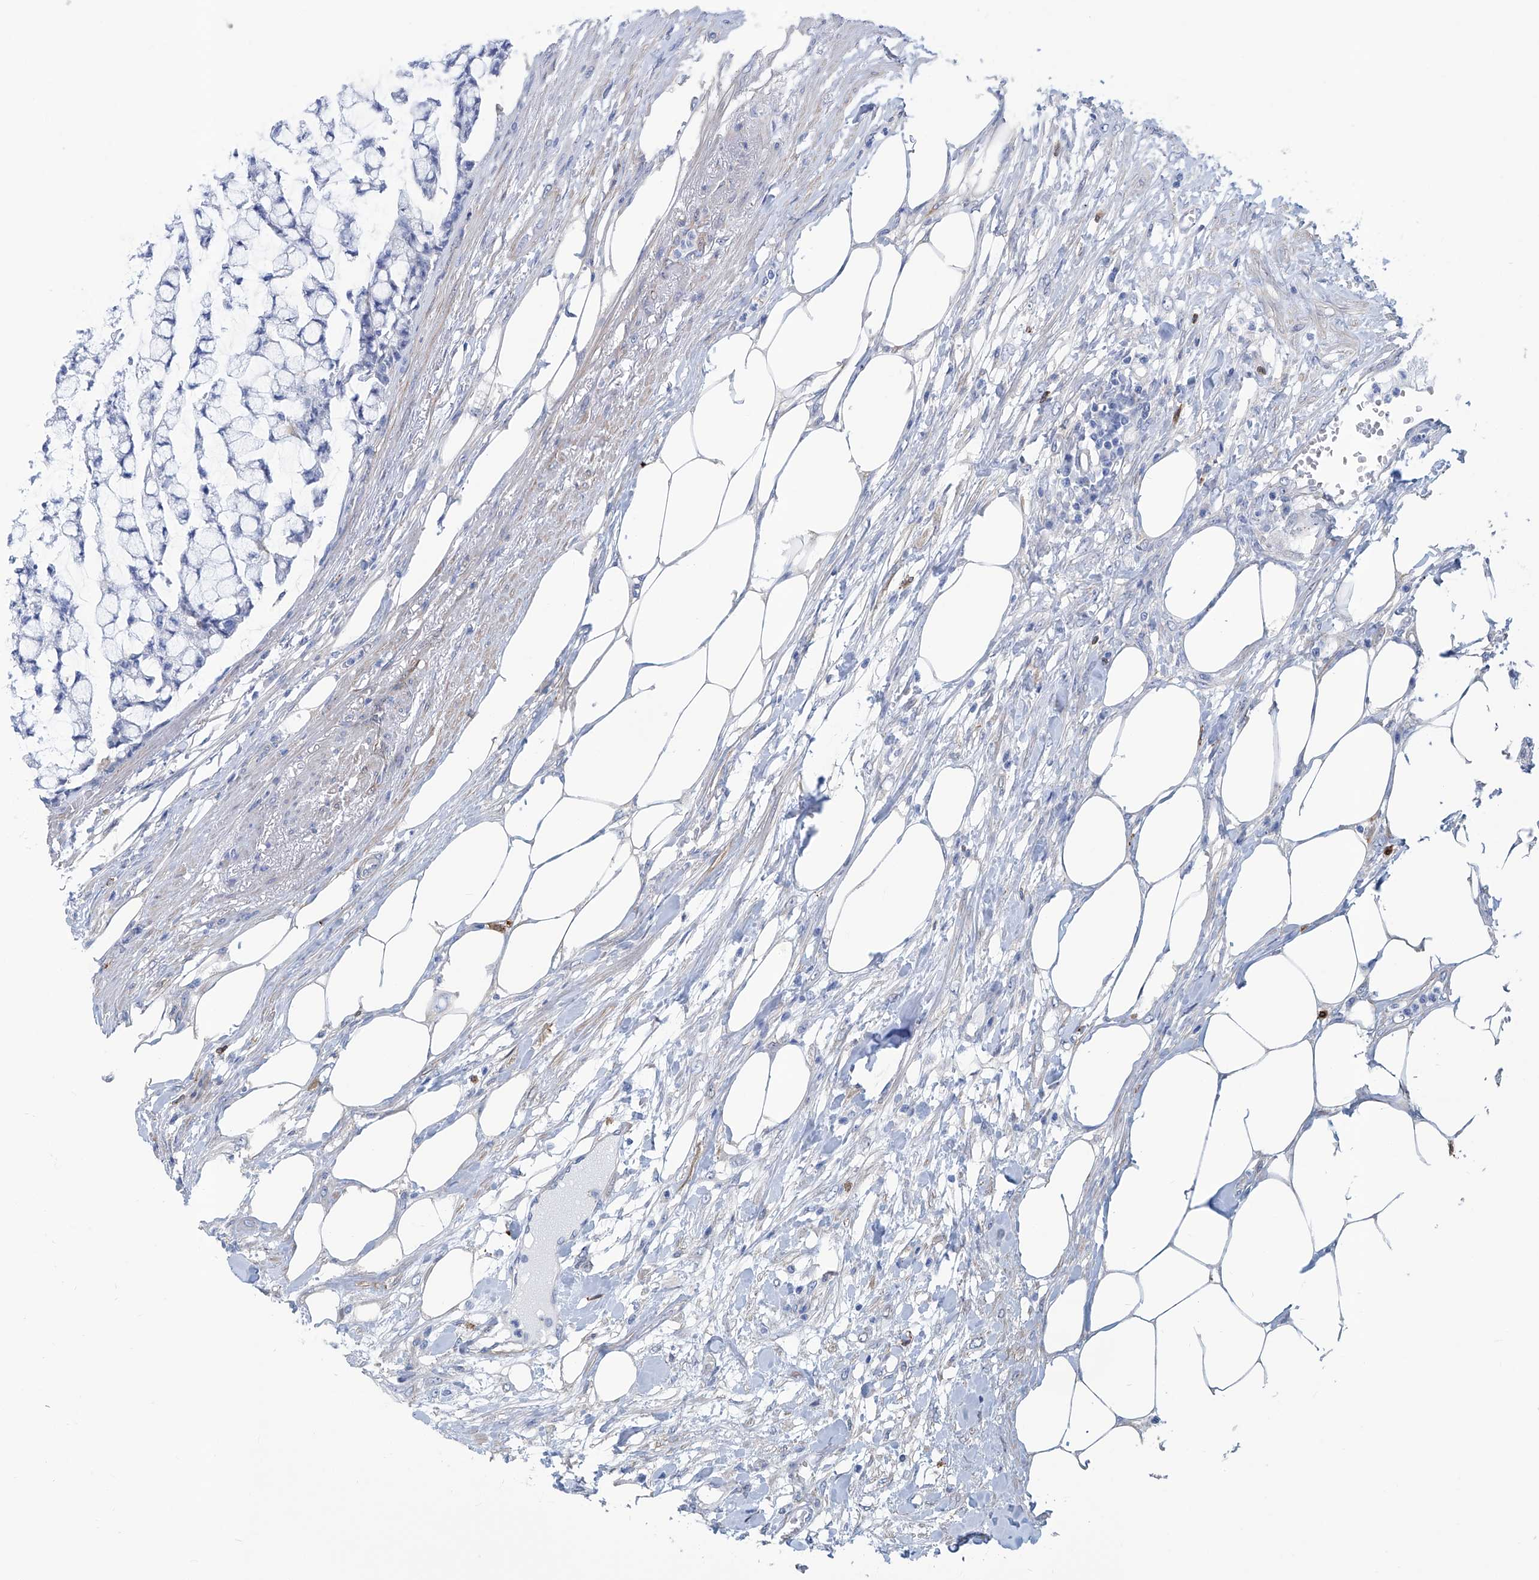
{"staining": {"intensity": "negative", "quantity": "none", "location": "none"}, "tissue": "colorectal cancer", "cell_type": "Tumor cells", "image_type": "cancer", "snomed": [{"axis": "morphology", "description": "Adenocarcinoma, NOS"}, {"axis": "topography", "description": "Colon"}], "caption": "The immunohistochemistry (IHC) histopathology image has no significant expression in tumor cells of colorectal cancer tissue.", "gene": "TNN", "patient": {"sex": "female", "age": 84}}